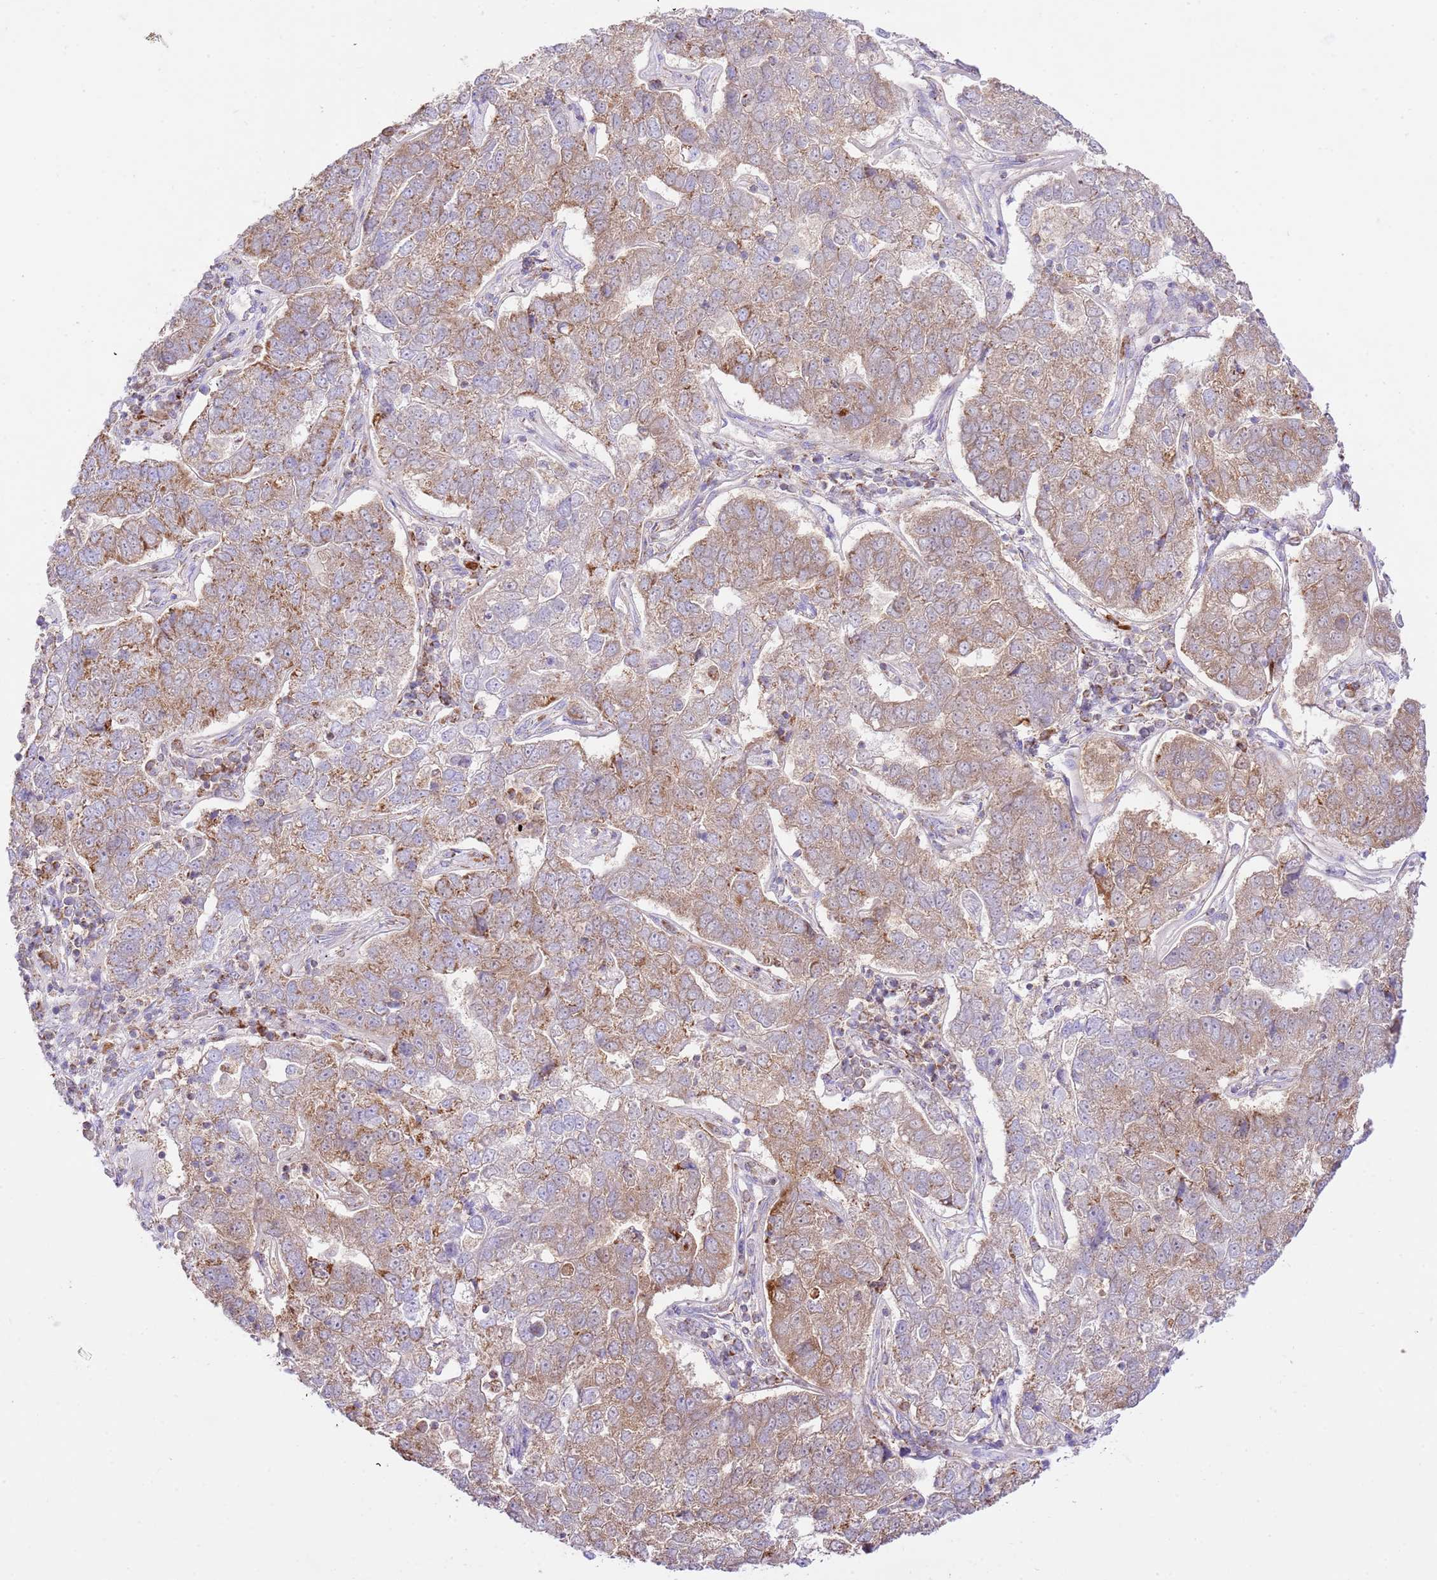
{"staining": {"intensity": "moderate", "quantity": ">75%", "location": "cytoplasmic/membranous"}, "tissue": "pancreatic cancer", "cell_type": "Tumor cells", "image_type": "cancer", "snomed": [{"axis": "morphology", "description": "Adenocarcinoma, NOS"}, {"axis": "topography", "description": "Pancreas"}], "caption": "Pancreatic adenocarcinoma stained with DAB IHC reveals medium levels of moderate cytoplasmic/membranous expression in approximately >75% of tumor cells.", "gene": "ZBTB39", "patient": {"sex": "female", "age": 61}}